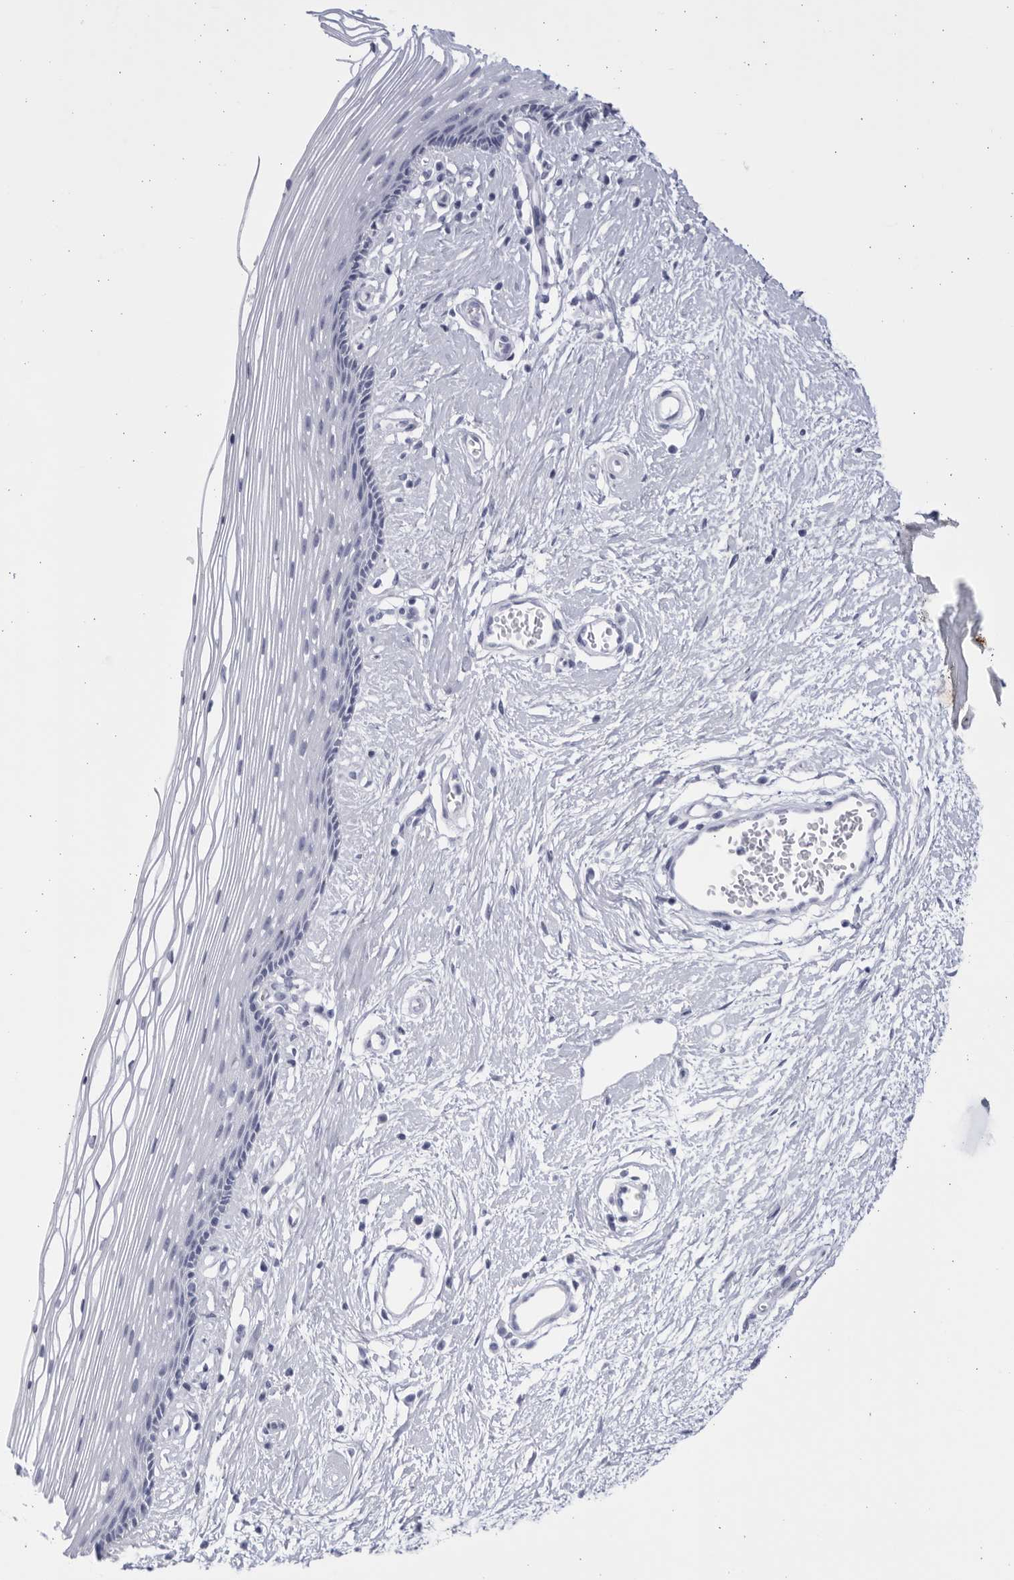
{"staining": {"intensity": "negative", "quantity": "none", "location": "none"}, "tissue": "vagina", "cell_type": "Squamous epithelial cells", "image_type": "normal", "snomed": [{"axis": "morphology", "description": "Normal tissue, NOS"}, {"axis": "topography", "description": "Vagina"}], "caption": "Normal vagina was stained to show a protein in brown. There is no significant positivity in squamous epithelial cells. Brightfield microscopy of IHC stained with DAB (3,3'-diaminobenzidine) (brown) and hematoxylin (blue), captured at high magnification.", "gene": "CCDC181", "patient": {"sex": "female", "age": 46}}